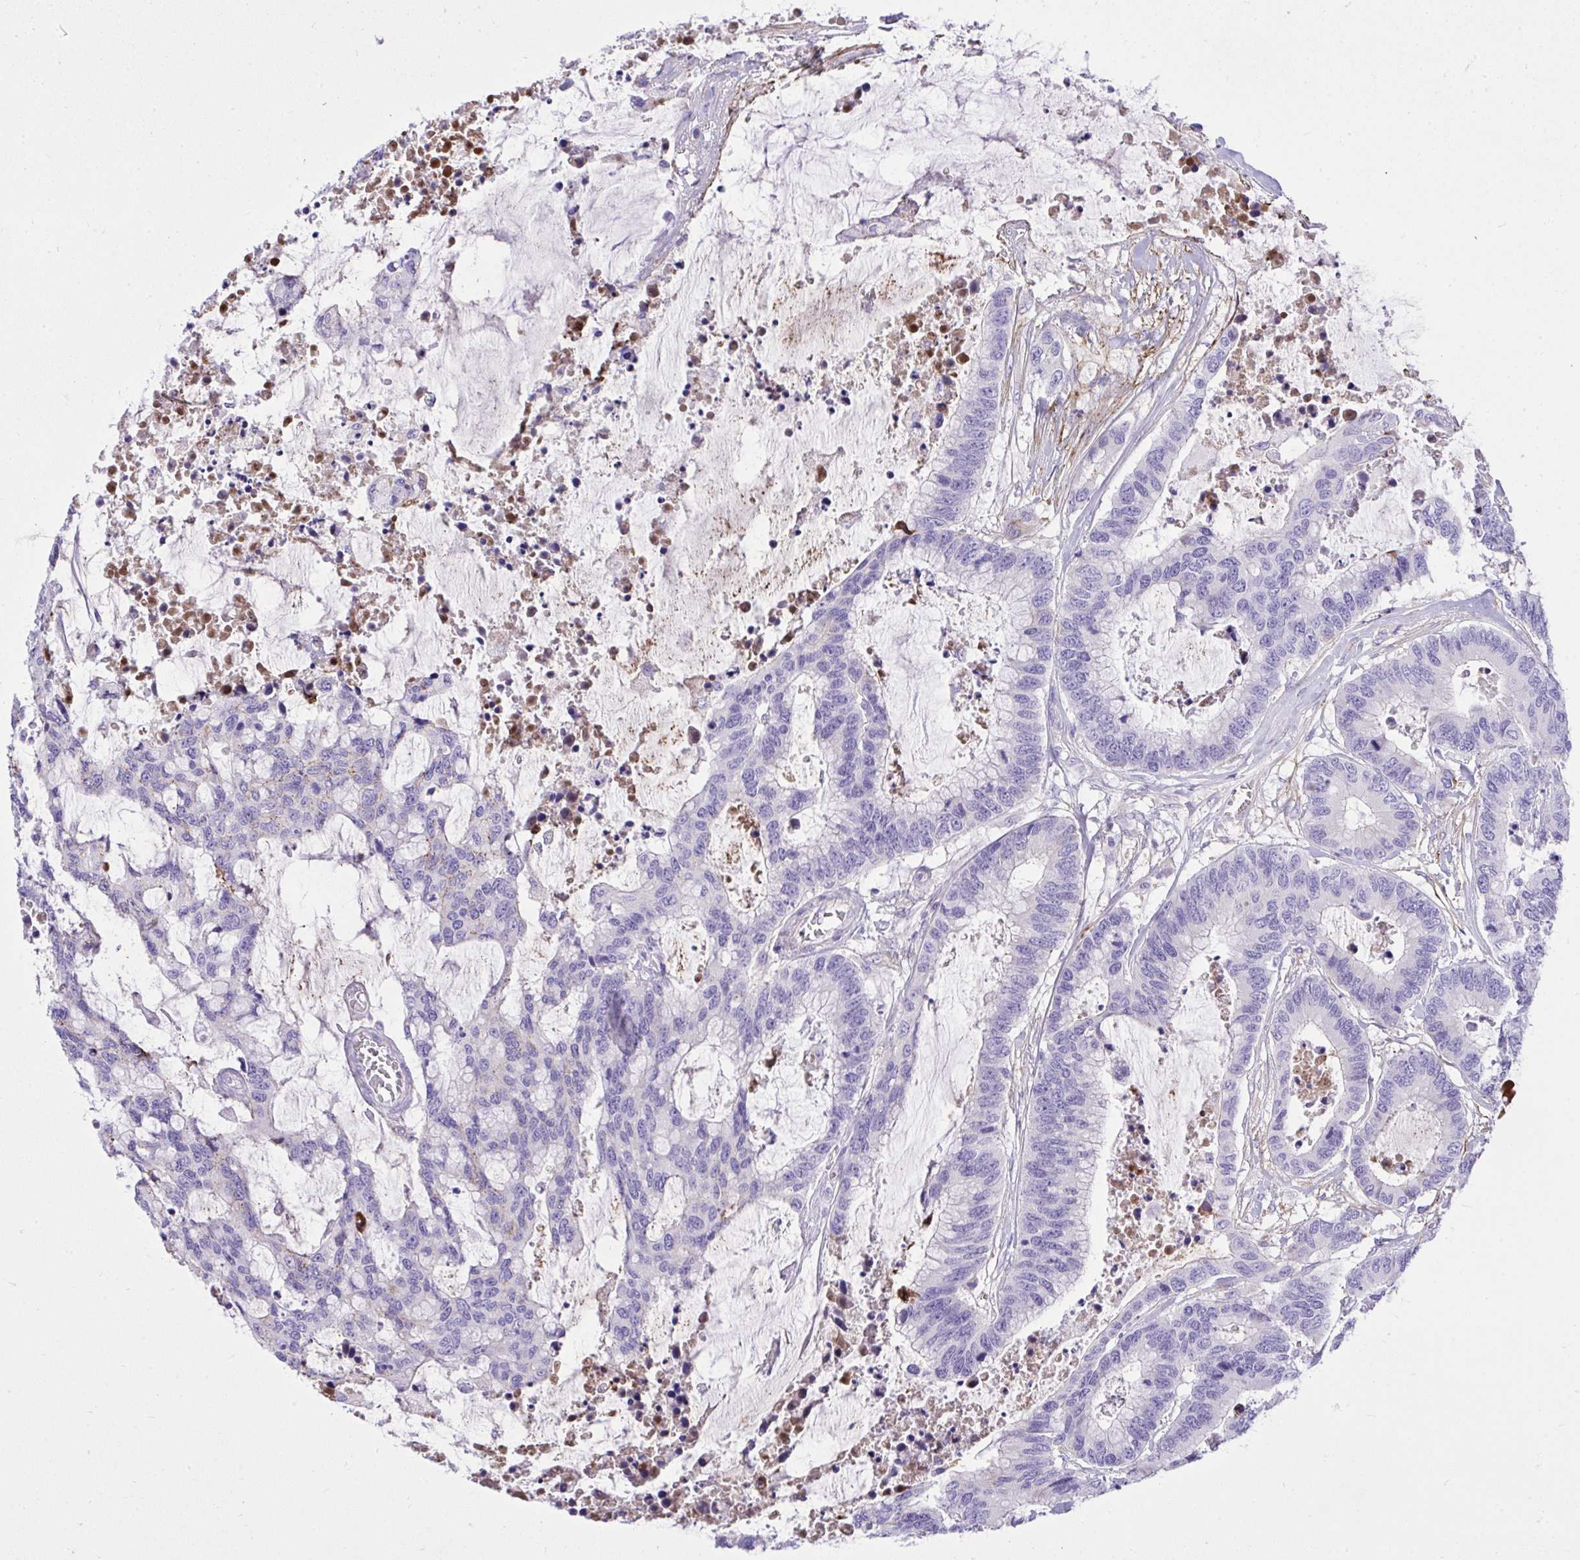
{"staining": {"intensity": "negative", "quantity": "none", "location": "none"}, "tissue": "colorectal cancer", "cell_type": "Tumor cells", "image_type": "cancer", "snomed": [{"axis": "morphology", "description": "Adenocarcinoma, NOS"}, {"axis": "topography", "description": "Rectum"}], "caption": "Immunohistochemistry image of colorectal adenocarcinoma stained for a protein (brown), which displays no expression in tumor cells.", "gene": "HRG", "patient": {"sex": "female", "age": 59}}